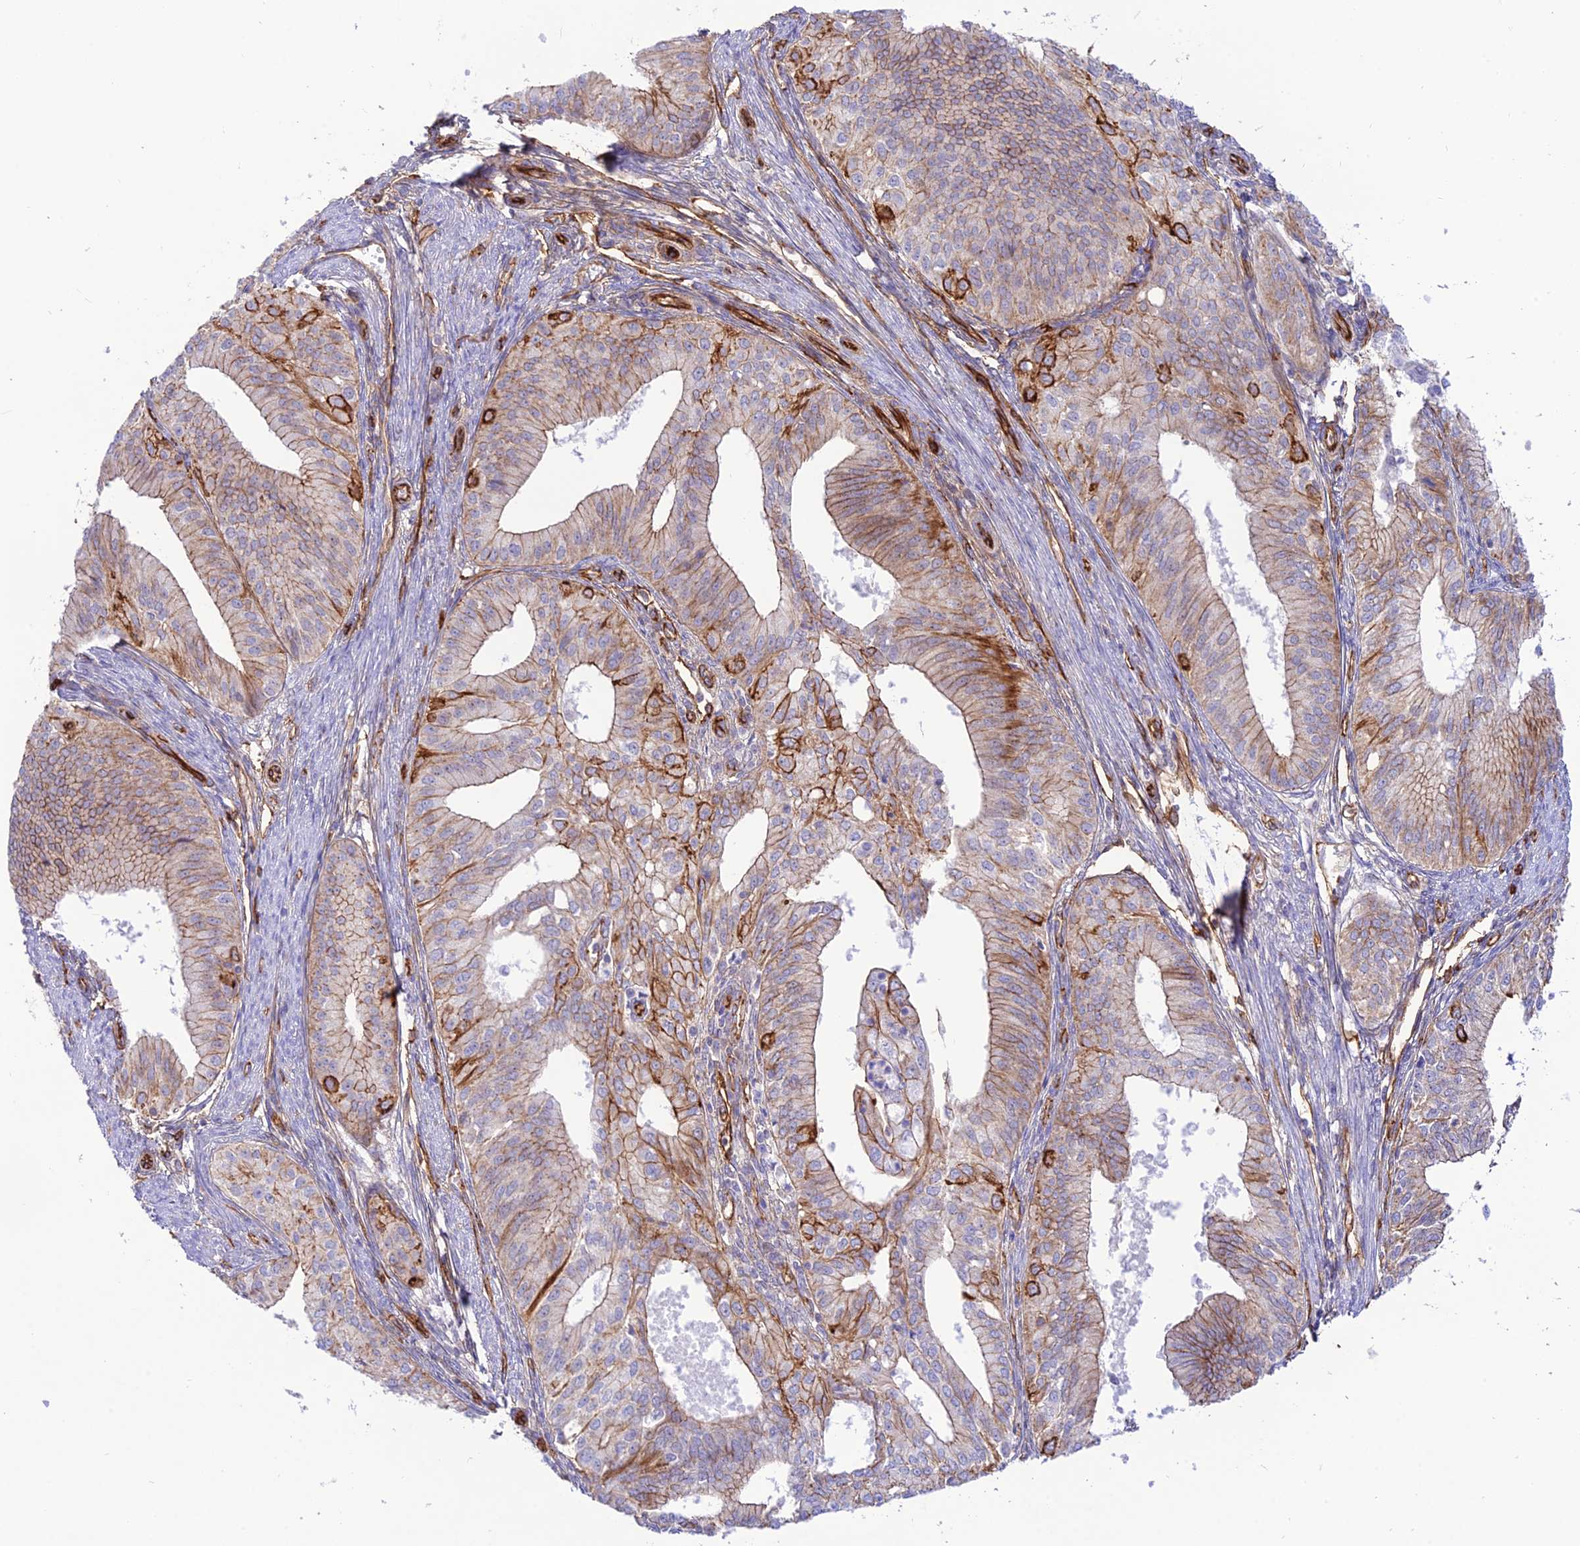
{"staining": {"intensity": "strong", "quantity": "25%-75%", "location": "cytoplasmic/membranous"}, "tissue": "endometrial cancer", "cell_type": "Tumor cells", "image_type": "cancer", "snomed": [{"axis": "morphology", "description": "Adenocarcinoma, NOS"}, {"axis": "topography", "description": "Endometrium"}], "caption": "Endometrial cancer (adenocarcinoma) stained with a protein marker shows strong staining in tumor cells.", "gene": "YPEL5", "patient": {"sex": "female", "age": 50}}